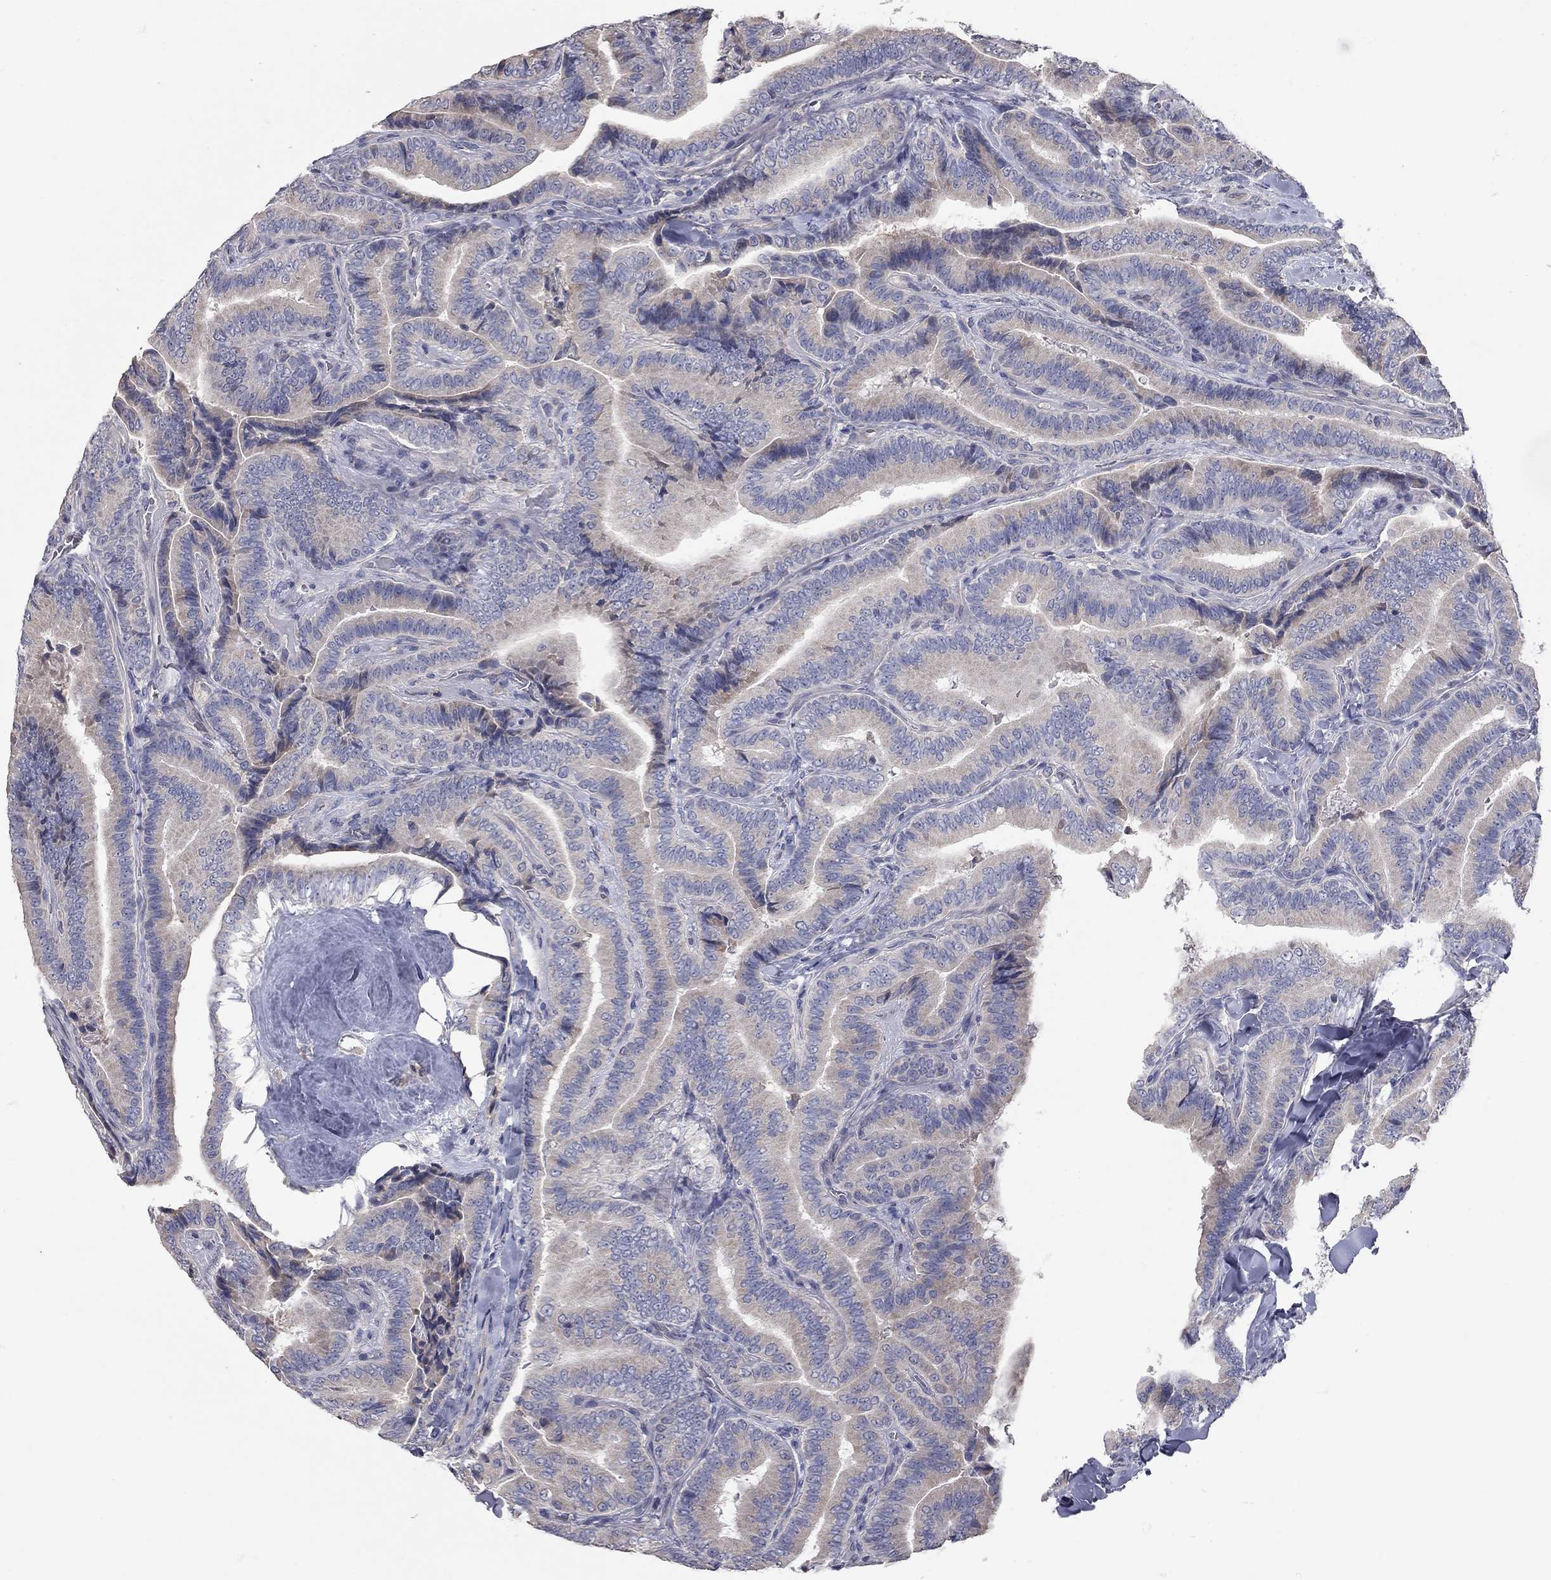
{"staining": {"intensity": "weak", "quantity": "<25%", "location": "cytoplasmic/membranous"}, "tissue": "thyroid cancer", "cell_type": "Tumor cells", "image_type": "cancer", "snomed": [{"axis": "morphology", "description": "Papillary adenocarcinoma, NOS"}, {"axis": "topography", "description": "Thyroid gland"}], "caption": "Immunohistochemistry photomicrograph of neoplastic tissue: papillary adenocarcinoma (thyroid) stained with DAB demonstrates no significant protein staining in tumor cells. (Brightfield microscopy of DAB IHC at high magnification).", "gene": "XAGE2", "patient": {"sex": "male", "age": 61}}